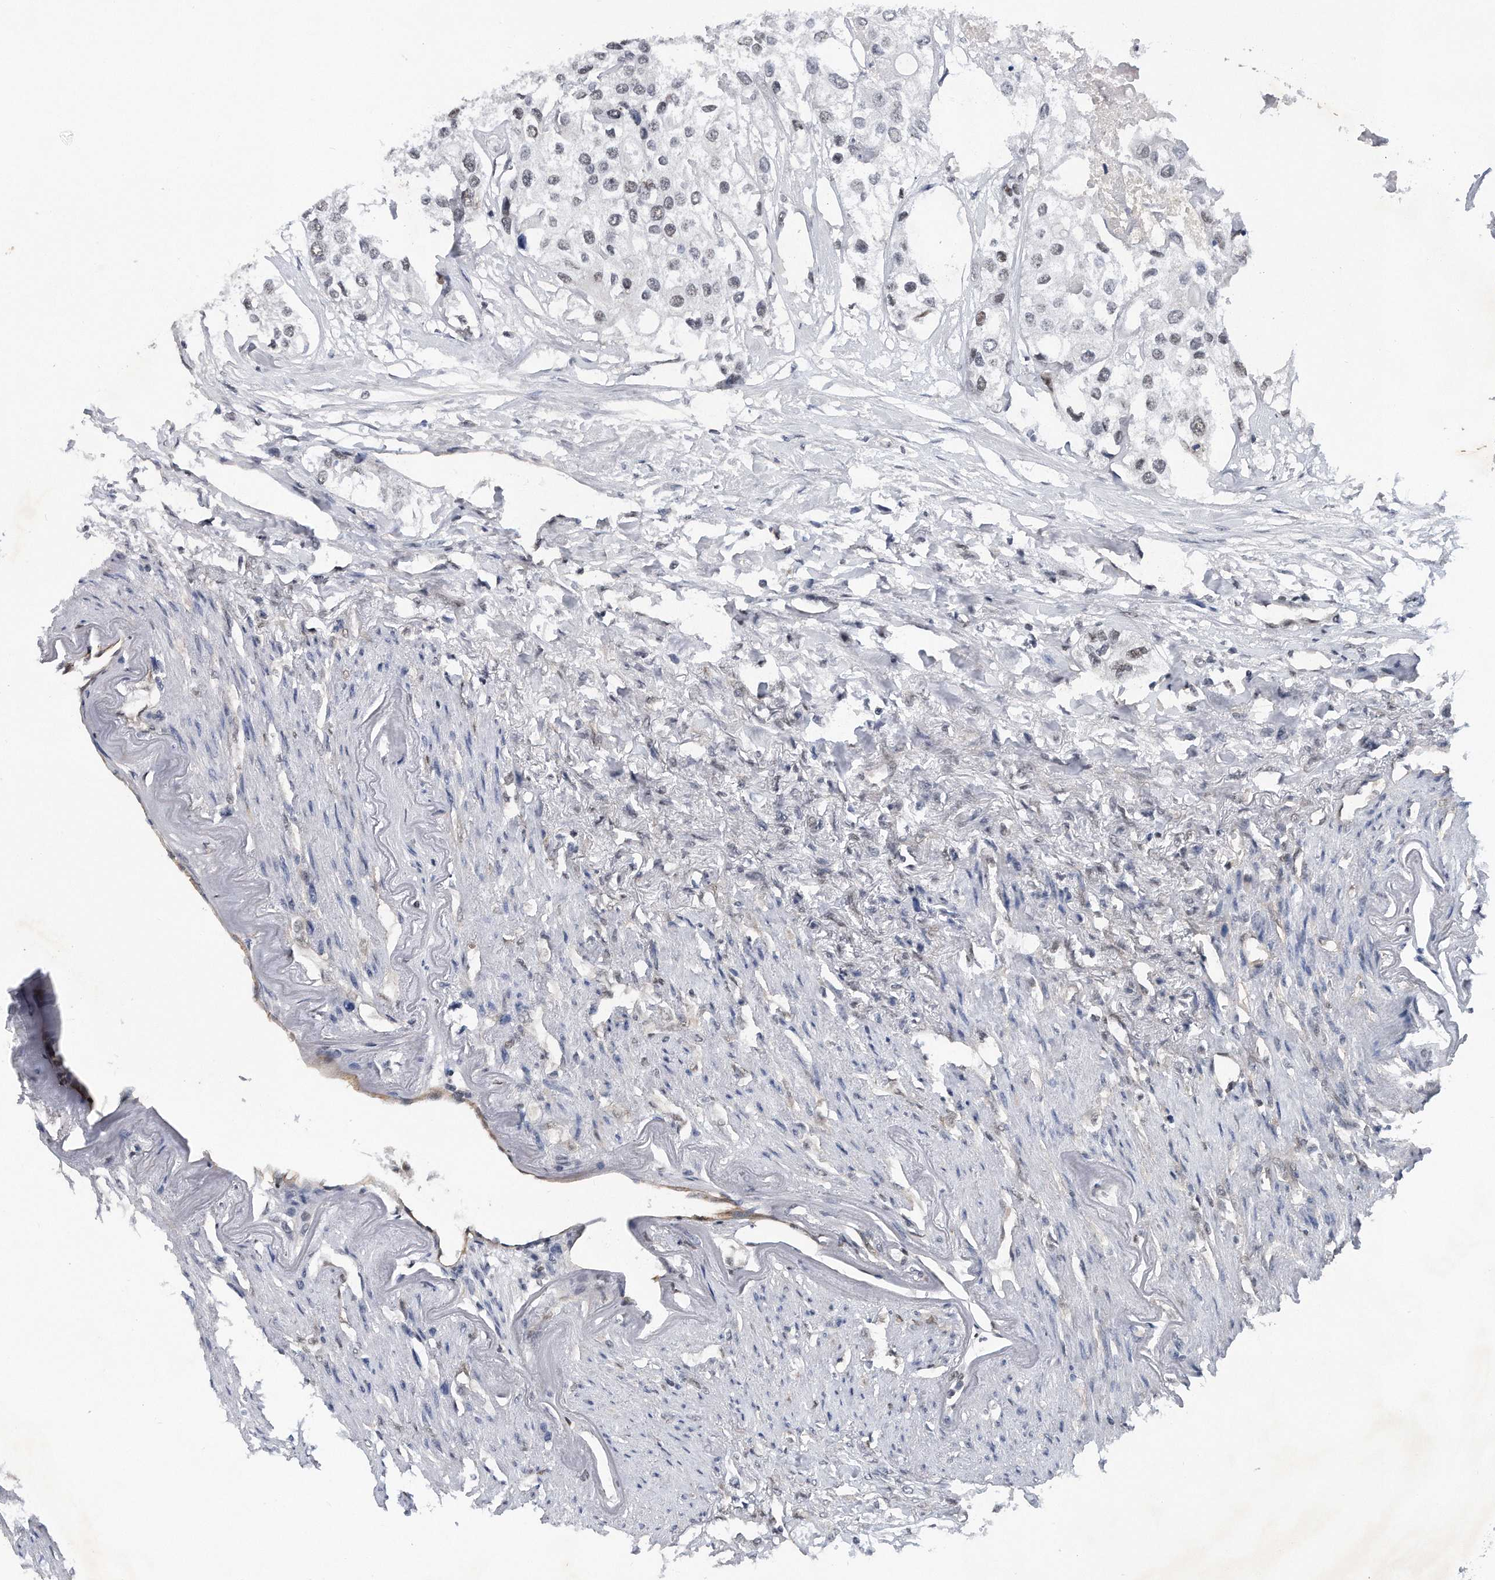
{"staining": {"intensity": "negative", "quantity": "none", "location": "none"}, "tissue": "urothelial cancer", "cell_type": "Tumor cells", "image_type": "cancer", "snomed": [{"axis": "morphology", "description": "Urothelial carcinoma, High grade"}, {"axis": "topography", "description": "Urinary bladder"}], "caption": "Immunohistochemistry micrograph of neoplastic tissue: urothelial carcinoma (high-grade) stained with DAB reveals no significant protein expression in tumor cells. The staining was performed using DAB (3,3'-diaminobenzidine) to visualize the protein expression in brown, while the nuclei were stained in blue with hematoxylin (Magnification: 20x).", "gene": "TP53INP1", "patient": {"sex": "male", "age": 64}}